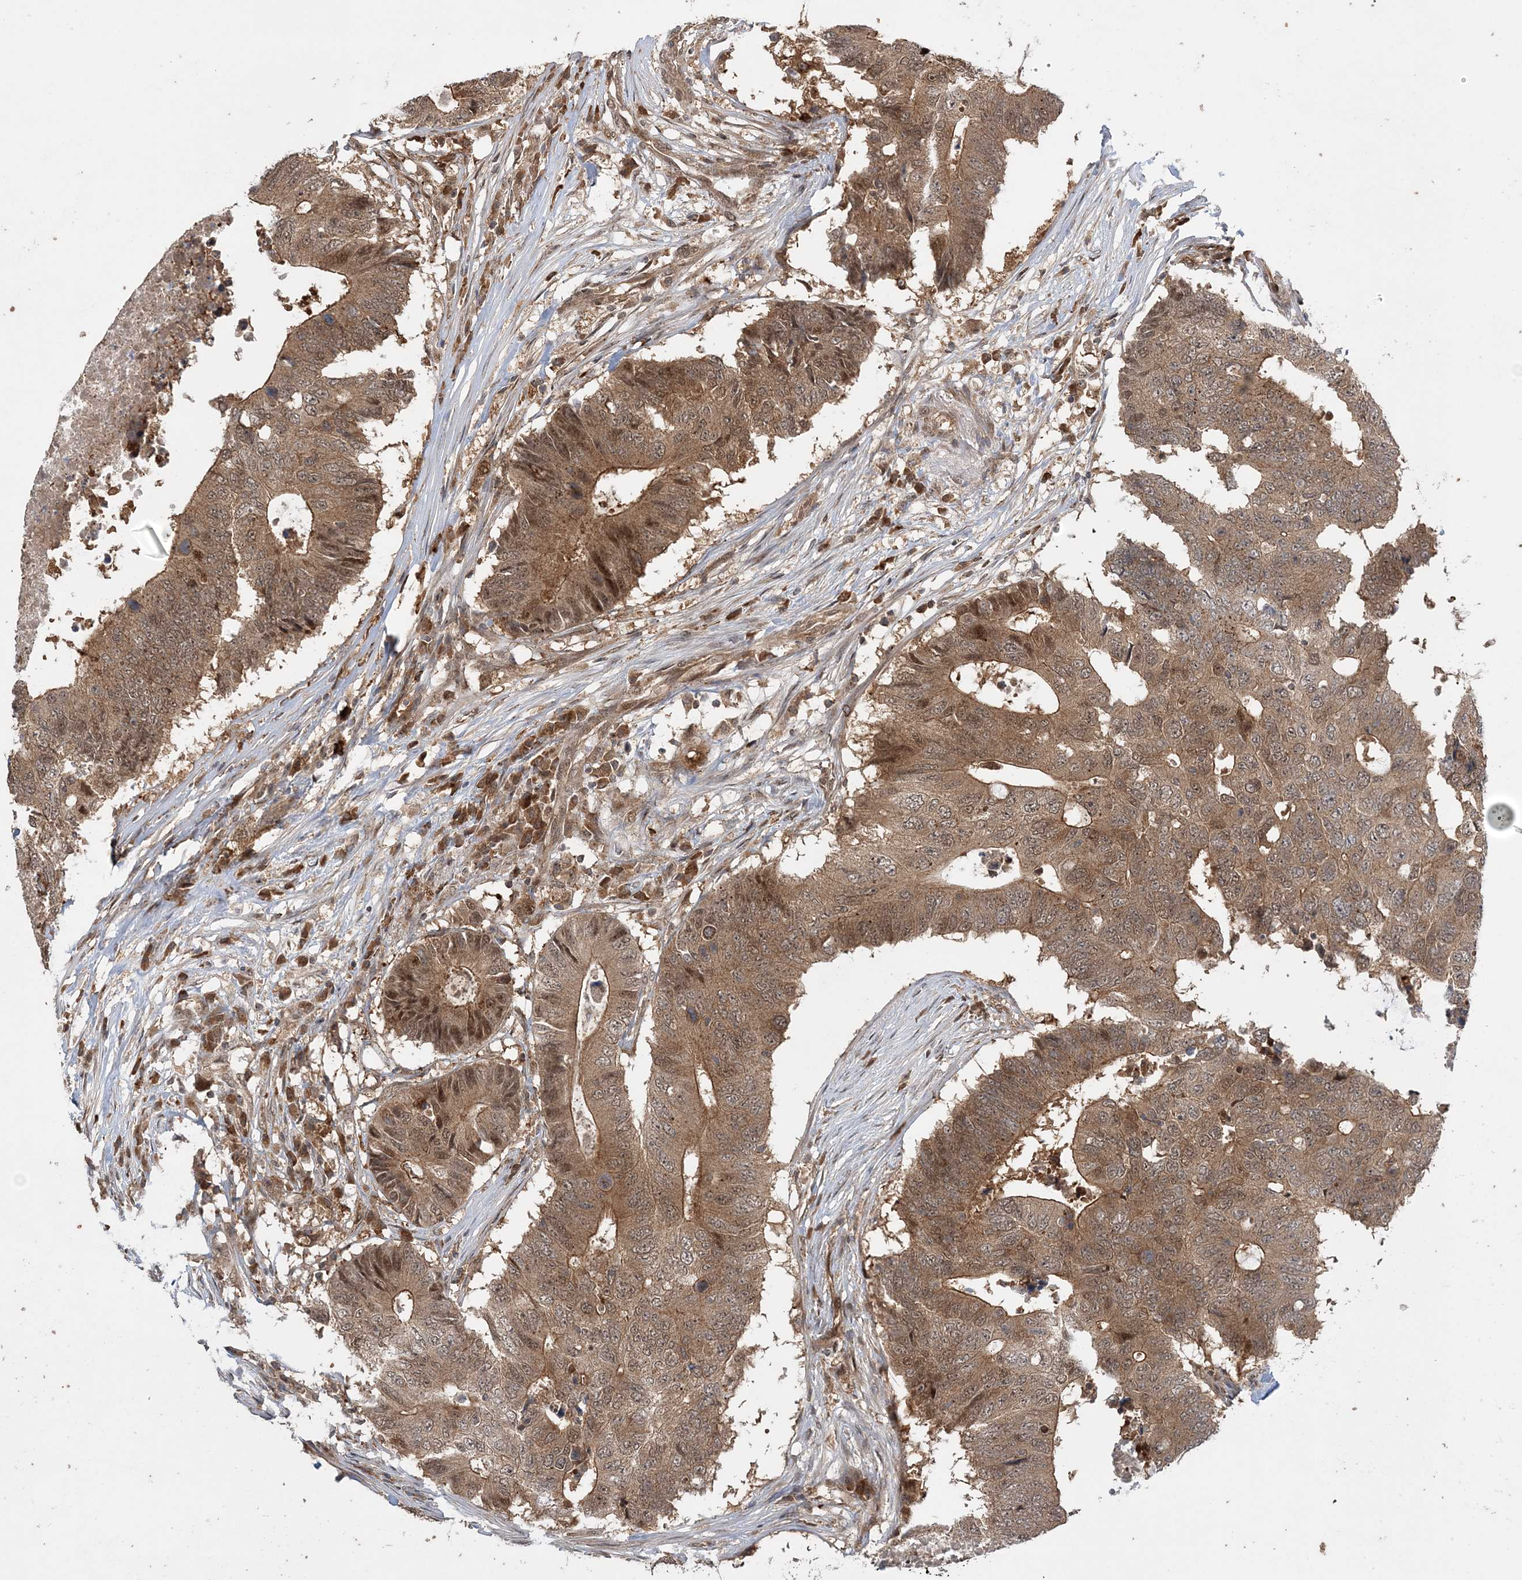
{"staining": {"intensity": "moderate", "quantity": ">75%", "location": "cytoplasmic/membranous,nuclear"}, "tissue": "colorectal cancer", "cell_type": "Tumor cells", "image_type": "cancer", "snomed": [{"axis": "morphology", "description": "Adenocarcinoma, NOS"}, {"axis": "topography", "description": "Colon"}], "caption": "Human colorectal cancer (adenocarcinoma) stained for a protein (brown) displays moderate cytoplasmic/membranous and nuclear positive expression in approximately >75% of tumor cells.", "gene": "UBTD2", "patient": {"sex": "male", "age": 71}}